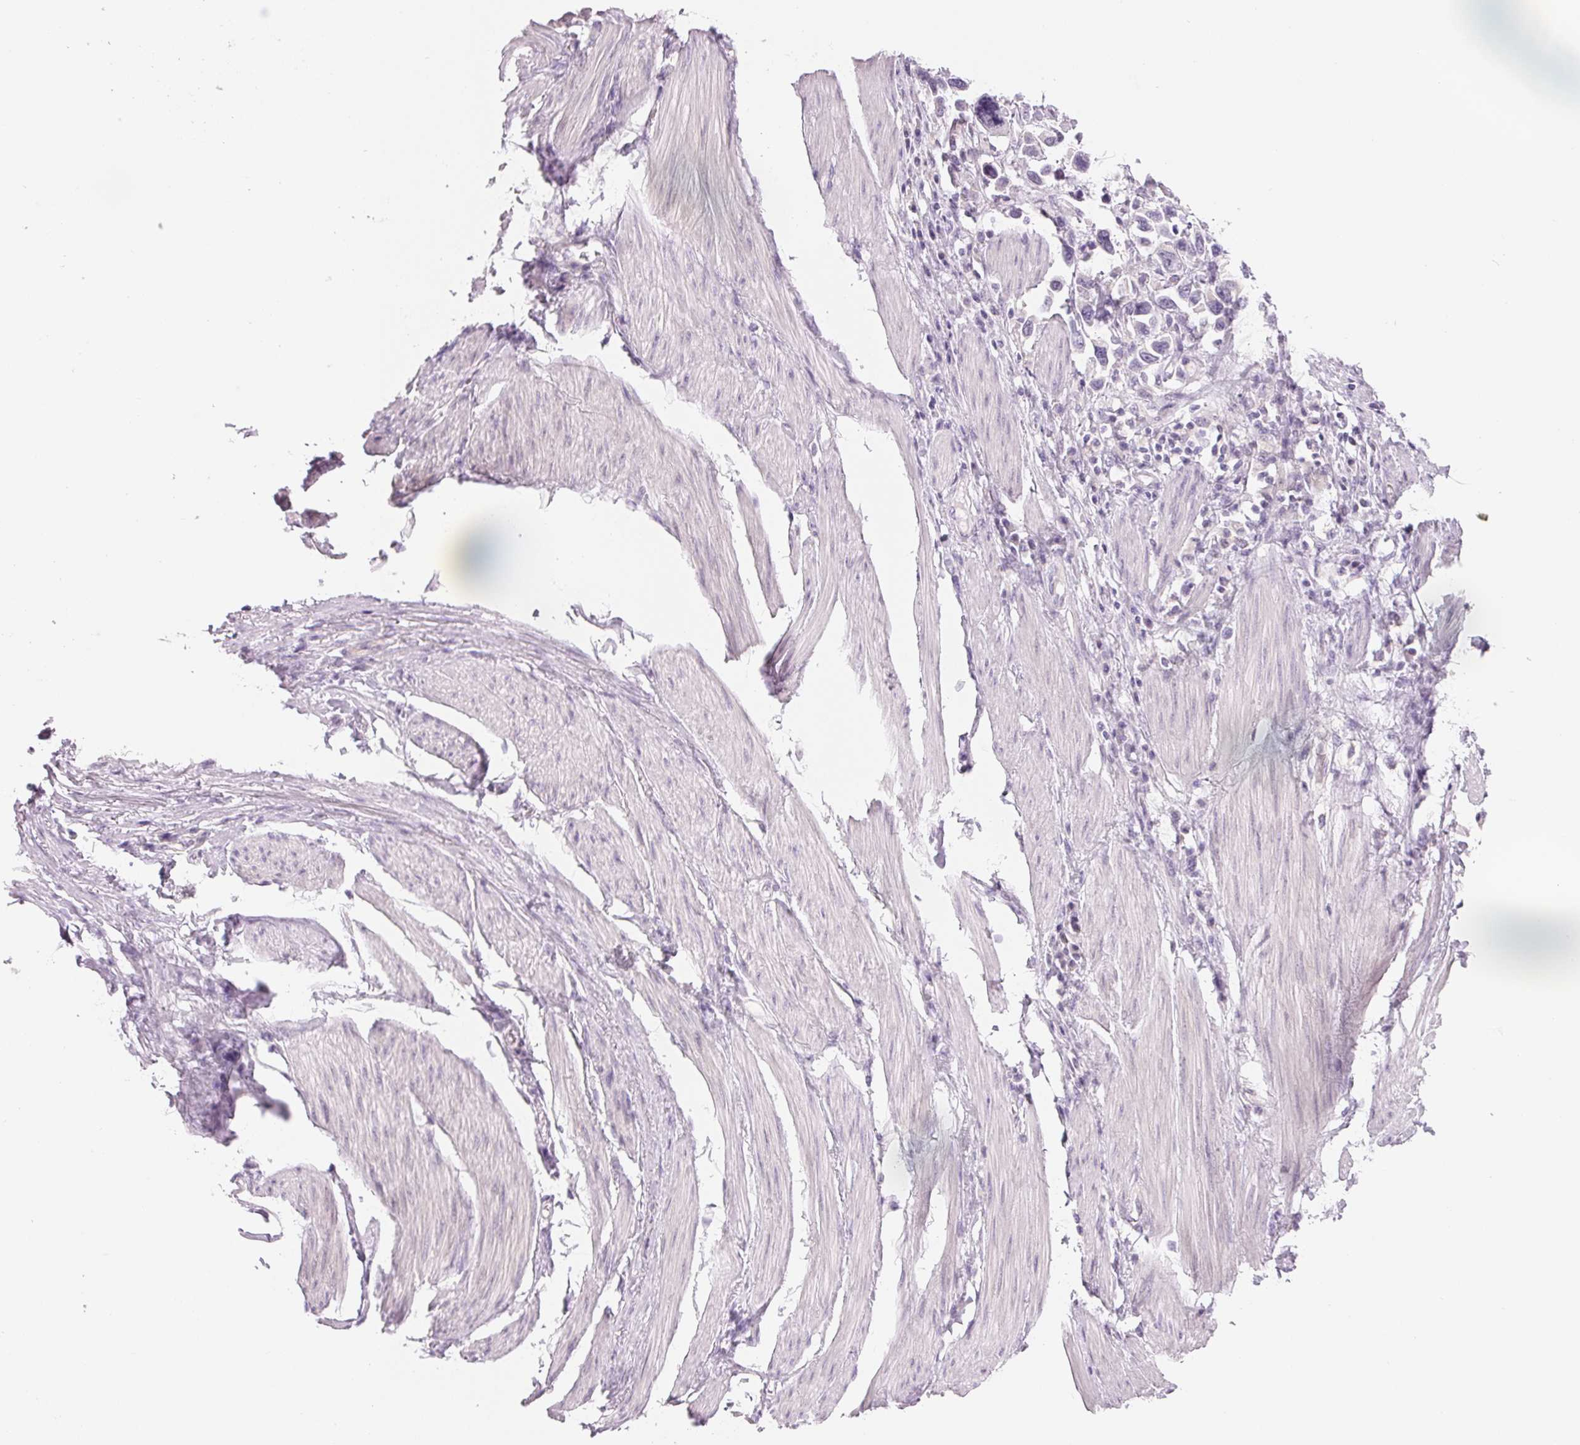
{"staining": {"intensity": "negative", "quantity": "none", "location": "none"}, "tissue": "stomach cancer", "cell_type": "Tumor cells", "image_type": "cancer", "snomed": [{"axis": "morphology", "description": "Adenocarcinoma, NOS"}, {"axis": "topography", "description": "Stomach"}], "caption": "Immunohistochemistry (IHC) of stomach adenocarcinoma shows no staining in tumor cells. (DAB IHC, high magnification).", "gene": "CCDC168", "patient": {"sex": "female", "age": 81}}